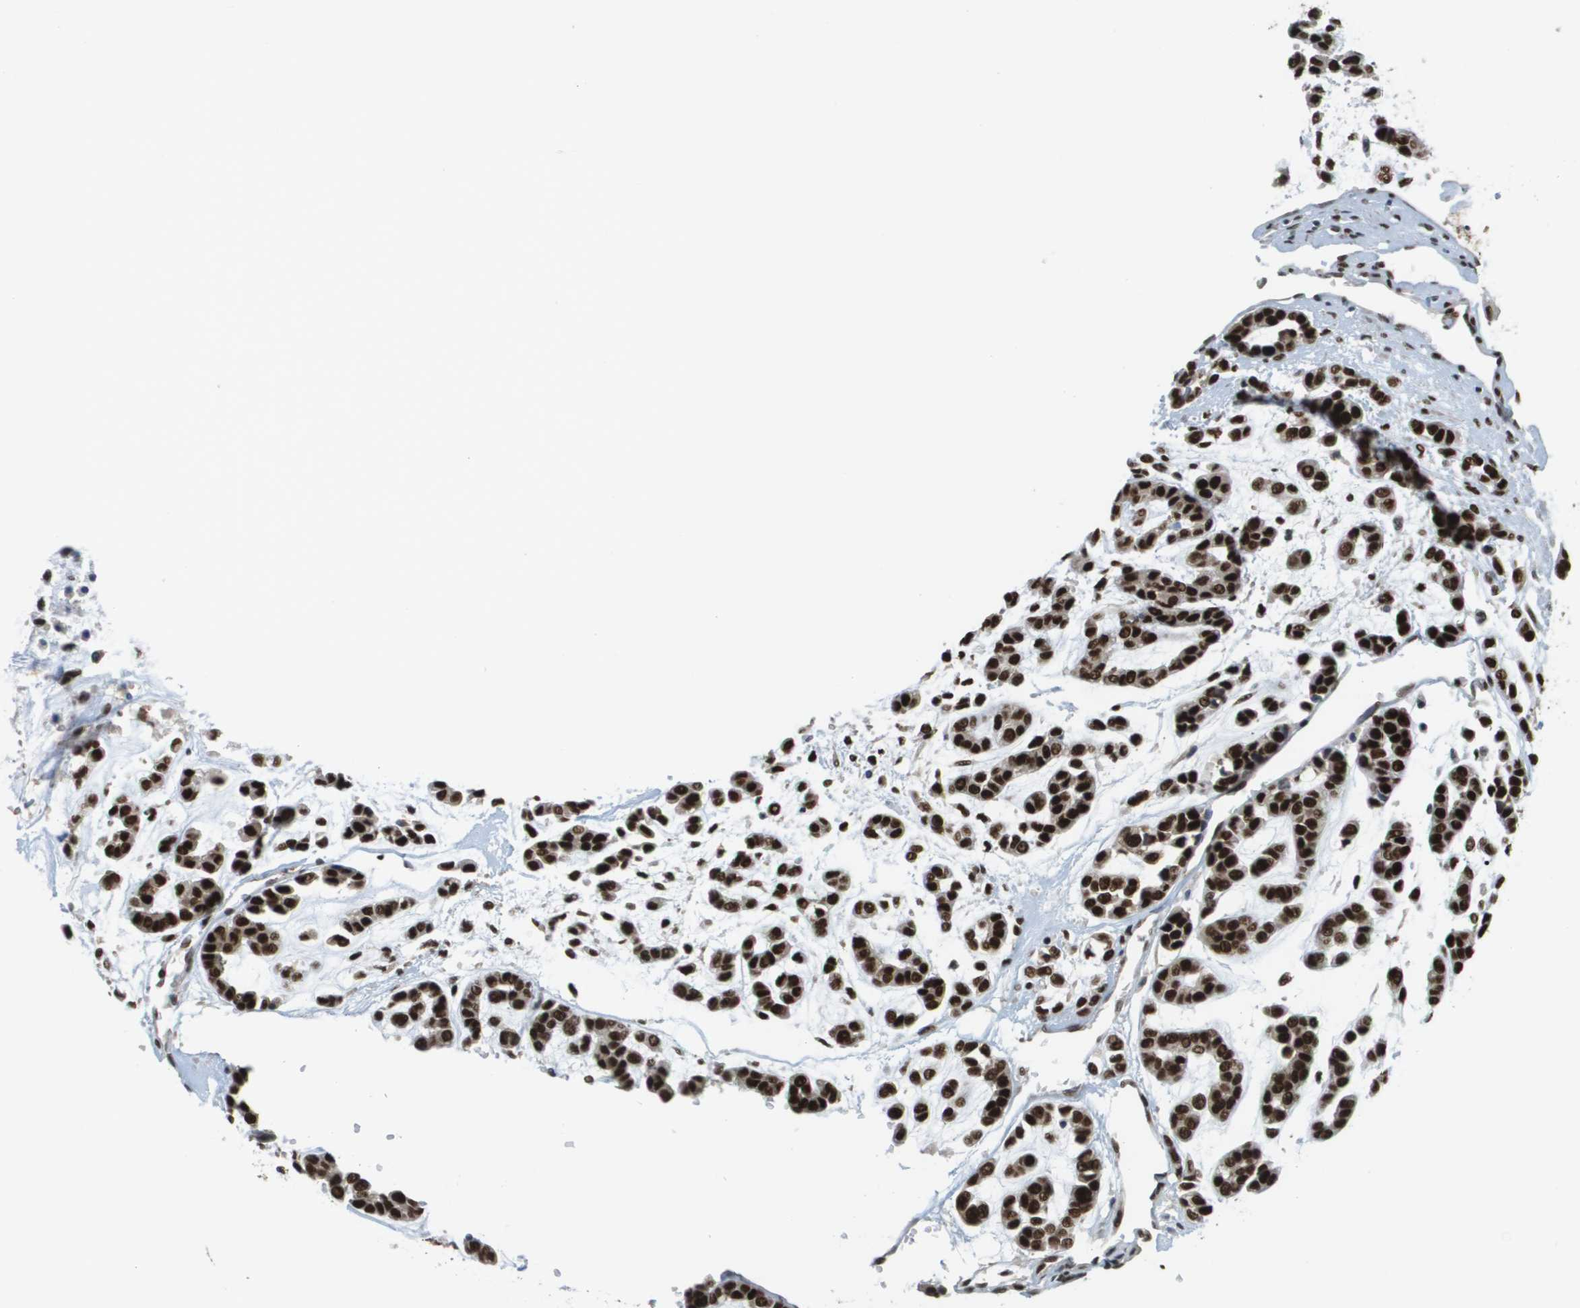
{"staining": {"intensity": "strong", "quantity": ">75%", "location": "nuclear"}, "tissue": "head and neck cancer", "cell_type": "Tumor cells", "image_type": "cancer", "snomed": [{"axis": "morphology", "description": "Adenocarcinoma, NOS"}, {"axis": "morphology", "description": "Adenoma, NOS"}, {"axis": "topography", "description": "Head-Neck"}], "caption": "Tumor cells exhibit strong nuclear positivity in approximately >75% of cells in adenoma (head and neck).", "gene": "PRCC", "patient": {"sex": "female", "age": 55}}